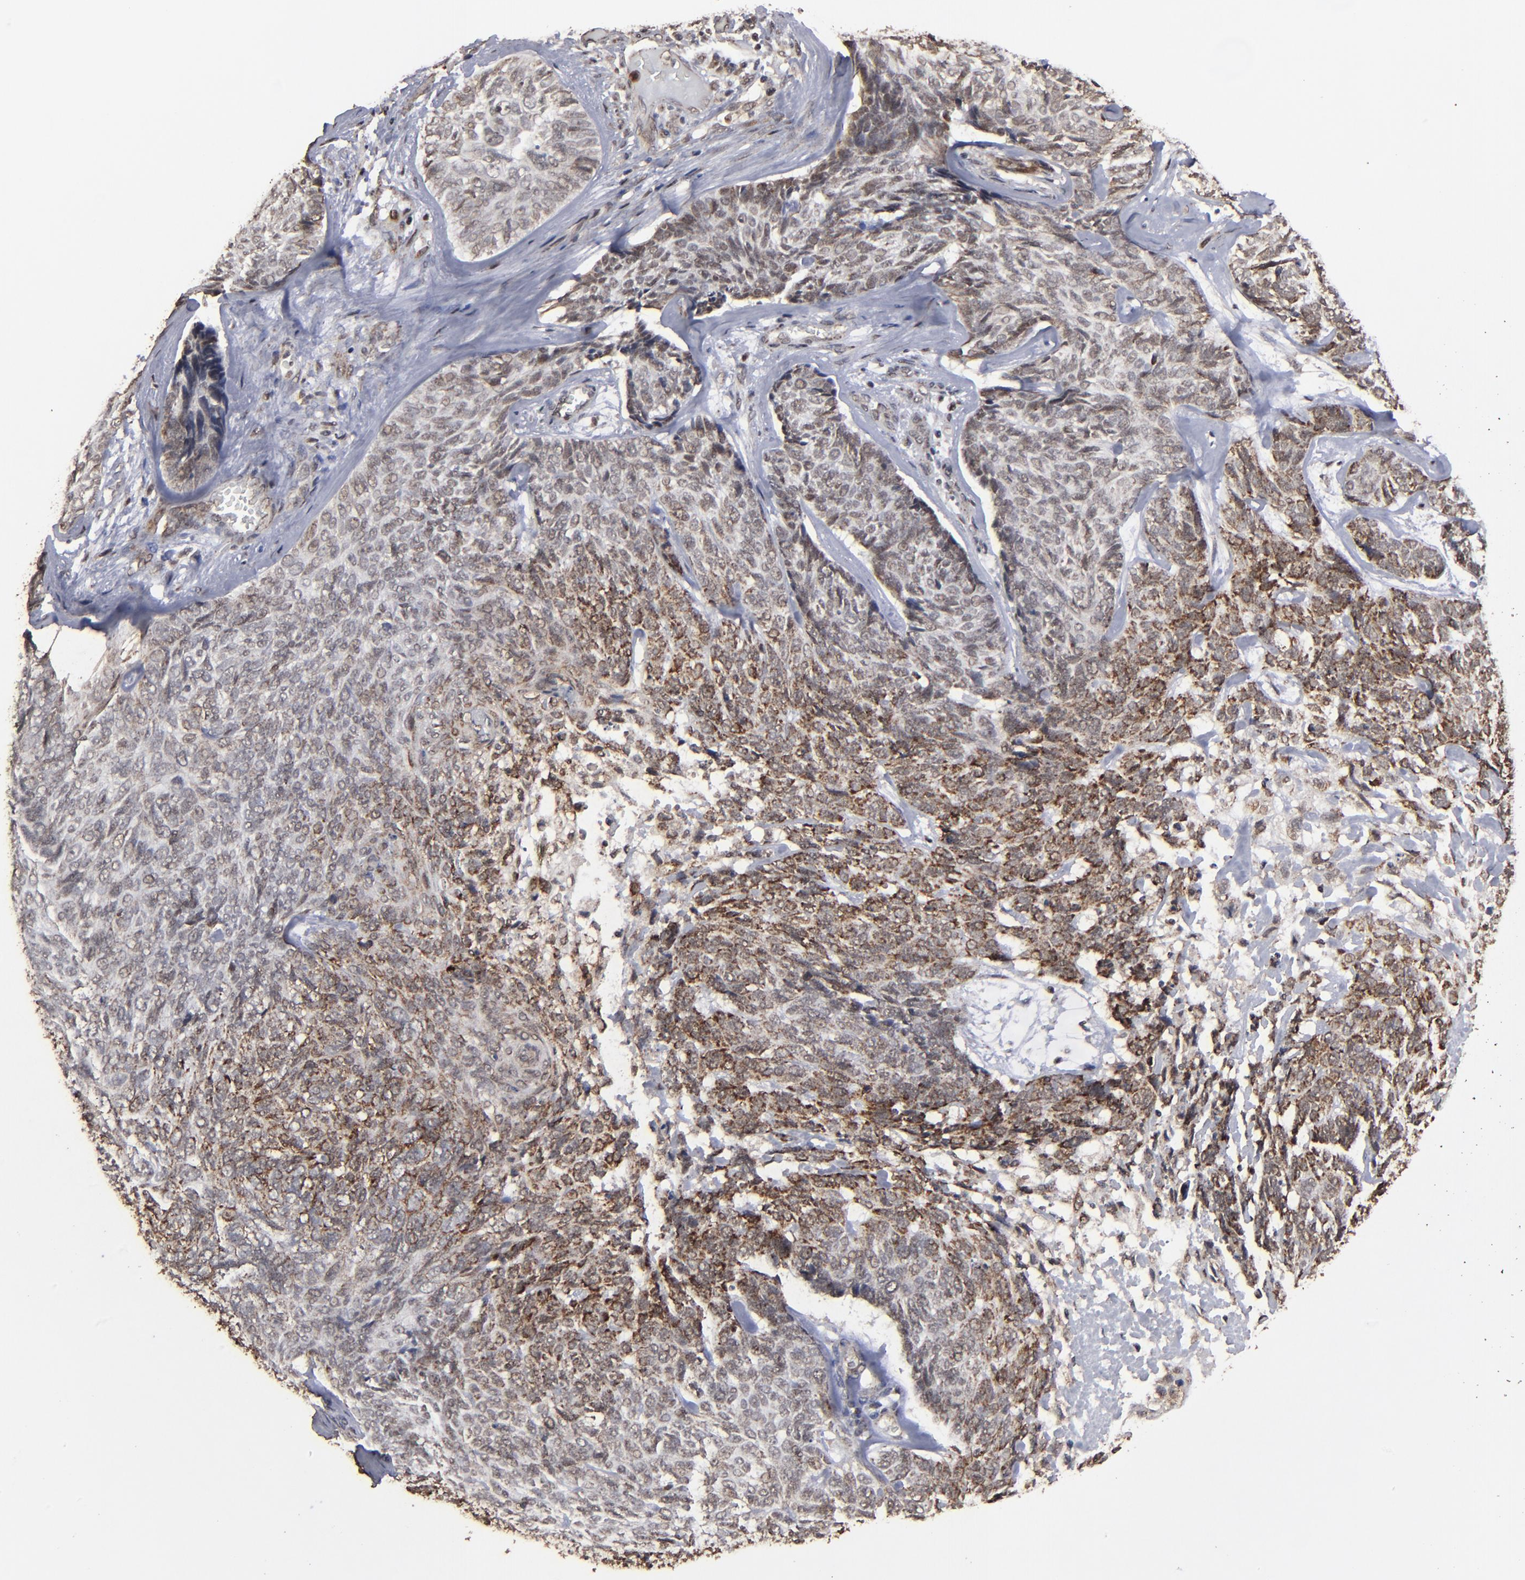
{"staining": {"intensity": "moderate", "quantity": "<25%", "location": "cytoplasmic/membranous"}, "tissue": "skin cancer", "cell_type": "Tumor cells", "image_type": "cancer", "snomed": [{"axis": "morphology", "description": "Basal cell carcinoma"}, {"axis": "topography", "description": "Skin"}], "caption": "Immunohistochemistry (IHC) of human skin basal cell carcinoma exhibits low levels of moderate cytoplasmic/membranous positivity in about <25% of tumor cells. (IHC, brightfield microscopy, high magnification).", "gene": "BNIP3", "patient": {"sex": "male", "age": 72}}